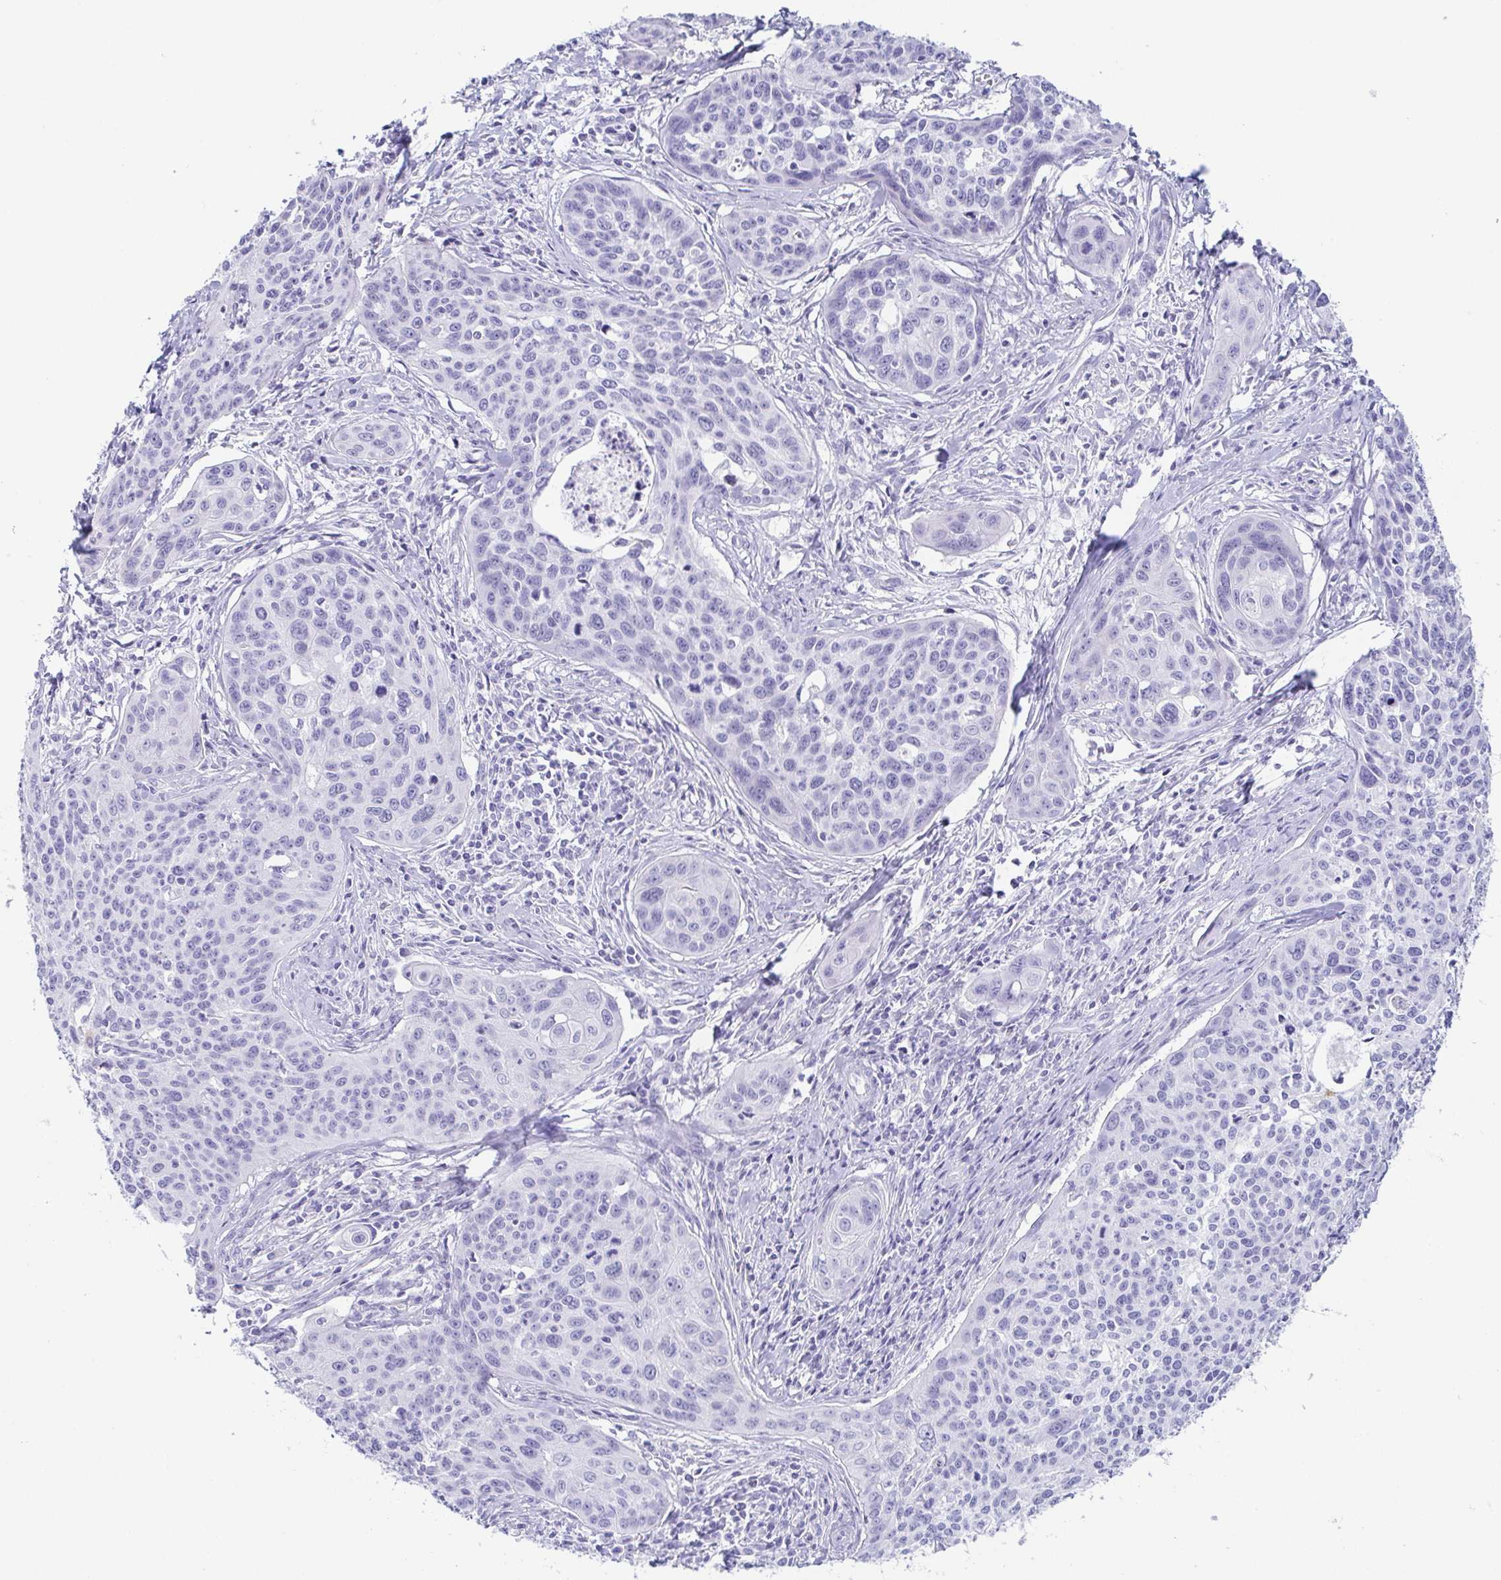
{"staining": {"intensity": "negative", "quantity": "none", "location": "none"}, "tissue": "cervical cancer", "cell_type": "Tumor cells", "image_type": "cancer", "snomed": [{"axis": "morphology", "description": "Squamous cell carcinoma, NOS"}, {"axis": "topography", "description": "Cervix"}], "caption": "Immunohistochemical staining of human cervical squamous cell carcinoma demonstrates no significant expression in tumor cells.", "gene": "ZG16B", "patient": {"sex": "female", "age": 31}}